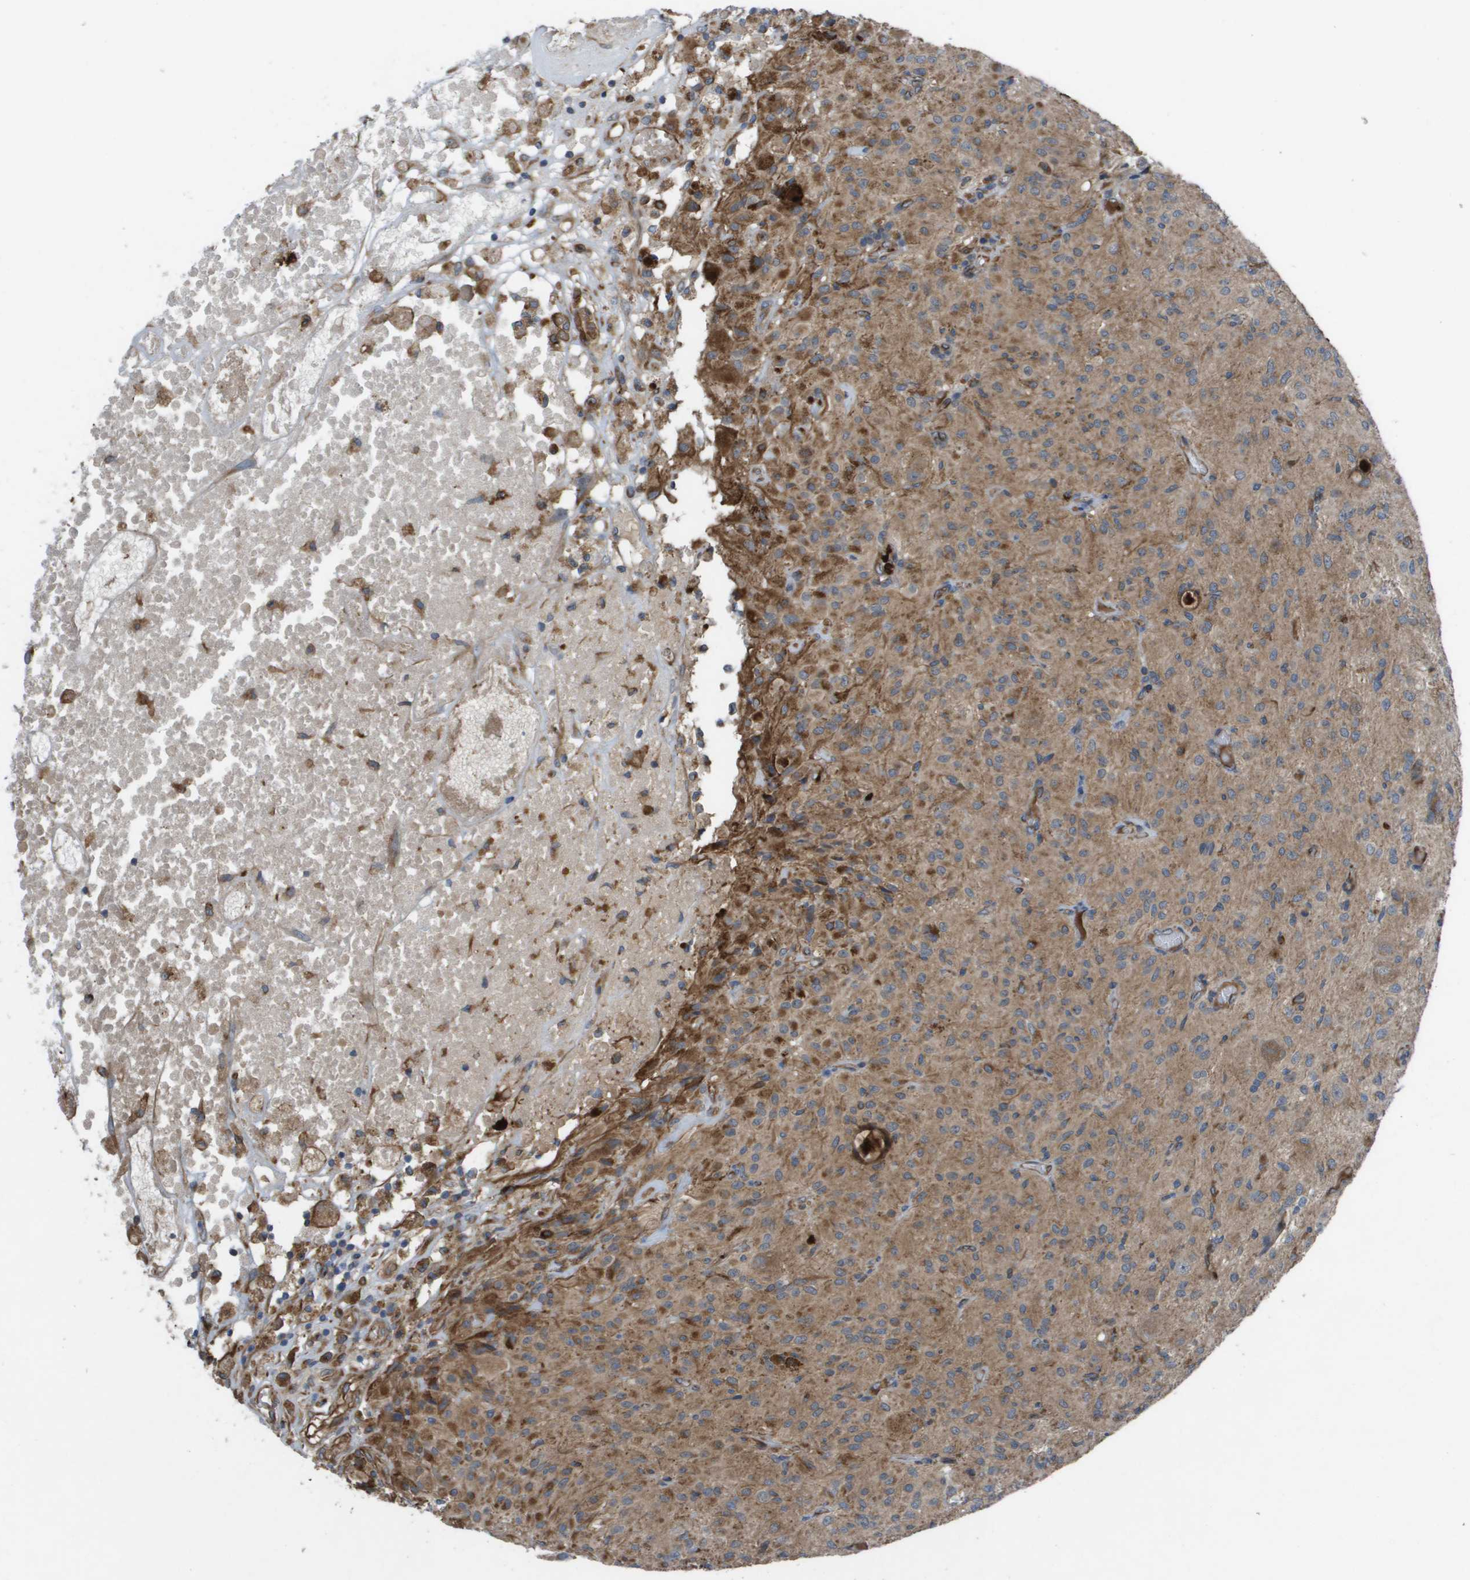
{"staining": {"intensity": "moderate", "quantity": "25%-75%", "location": "cytoplasmic/membranous"}, "tissue": "glioma", "cell_type": "Tumor cells", "image_type": "cancer", "snomed": [{"axis": "morphology", "description": "Glioma, malignant, High grade"}, {"axis": "topography", "description": "Brain"}], "caption": "The image exhibits staining of high-grade glioma (malignant), revealing moderate cytoplasmic/membranous protein staining (brown color) within tumor cells. Nuclei are stained in blue.", "gene": "SLC6A9", "patient": {"sex": "female", "age": 59}}